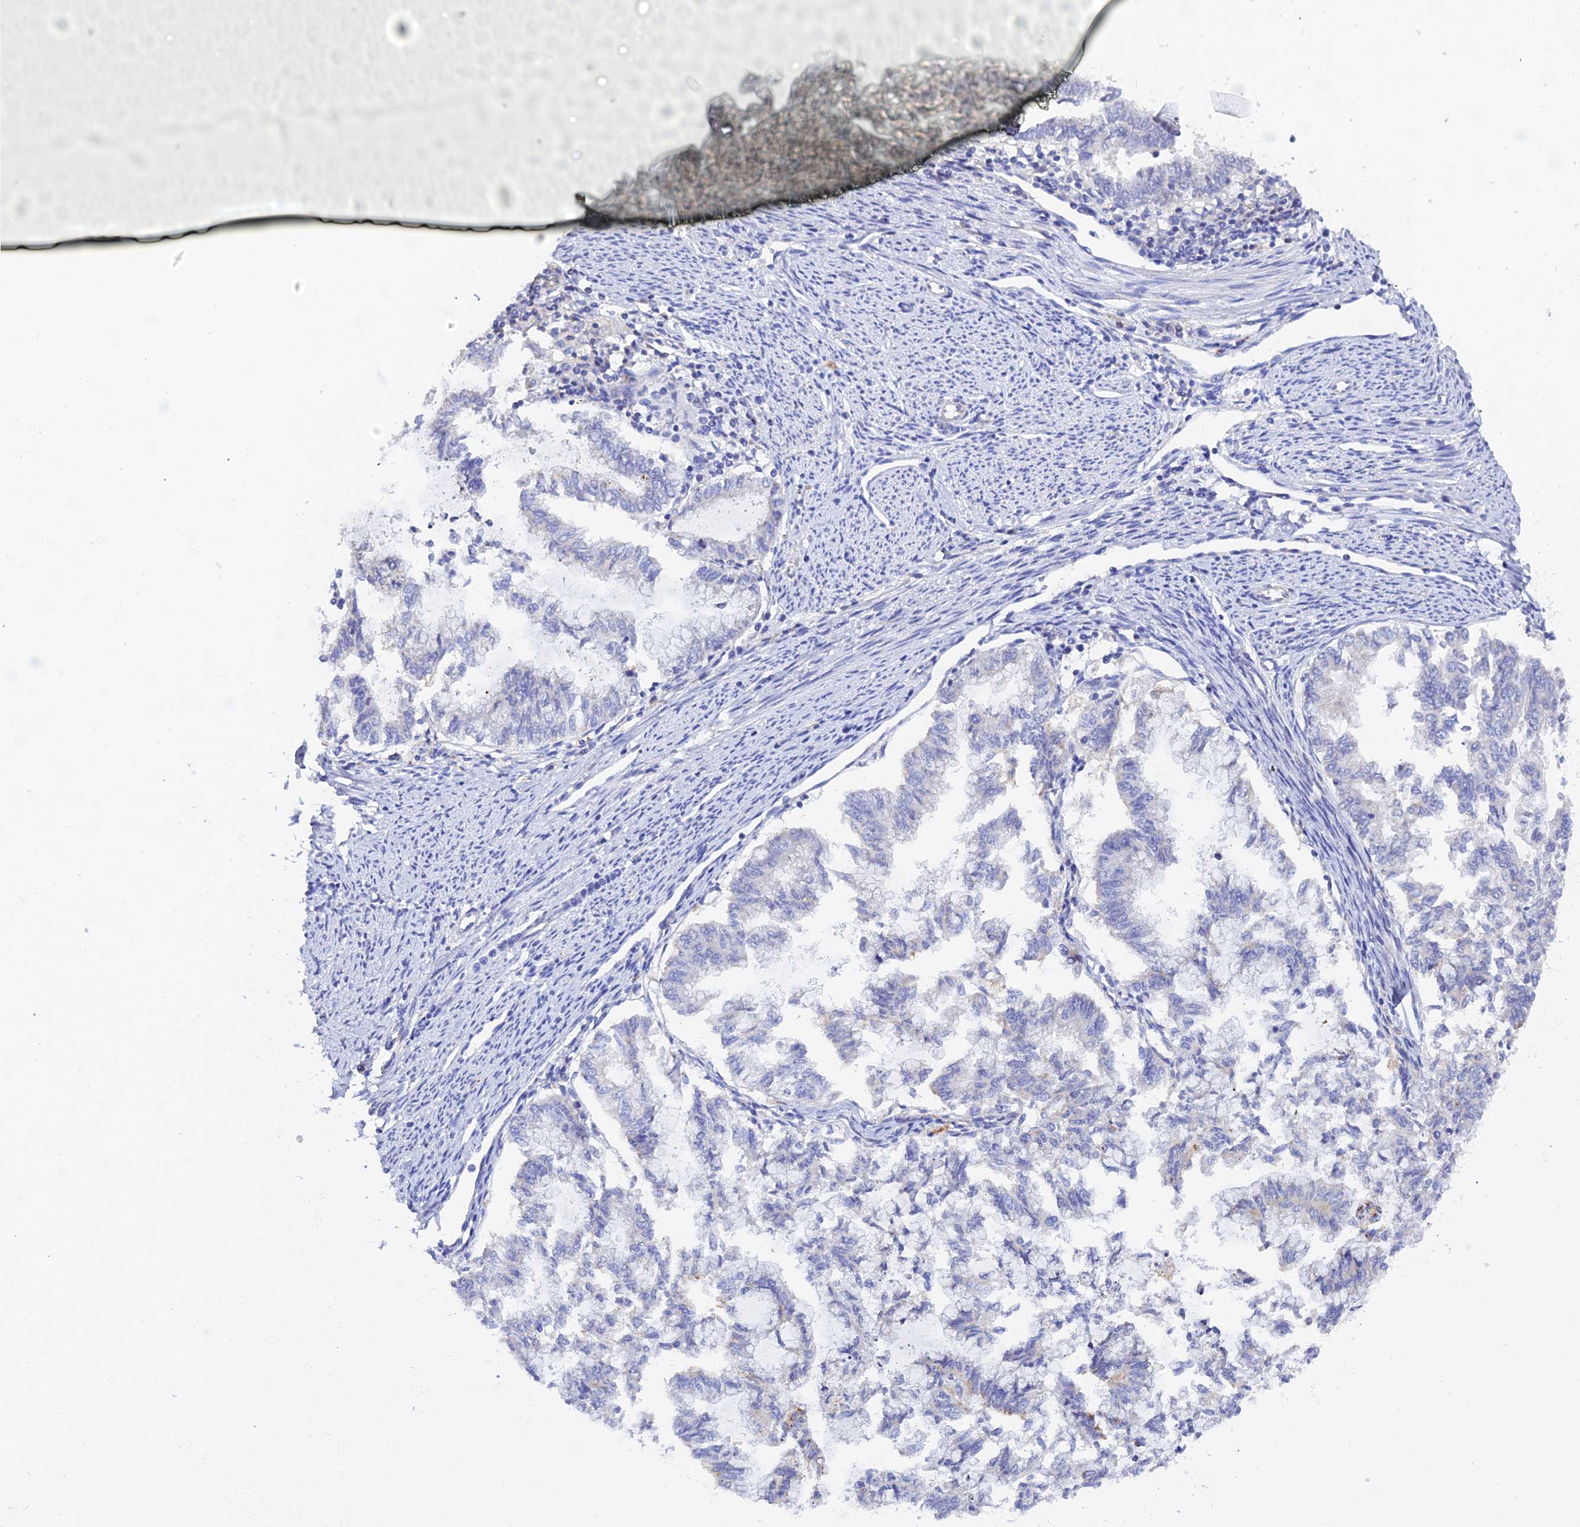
{"staining": {"intensity": "negative", "quantity": "none", "location": "none"}, "tissue": "endometrial cancer", "cell_type": "Tumor cells", "image_type": "cancer", "snomed": [{"axis": "morphology", "description": "Adenocarcinoma, NOS"}, {"axis": "topography", "description": "Endometrium"}], "caption": "Immunohistochemistry (IHC) of endometrial cancer reveals no positivity in tumor cells.", "gene": "APOBEC3H", "patient": {"sex": "female", "age": 79}}